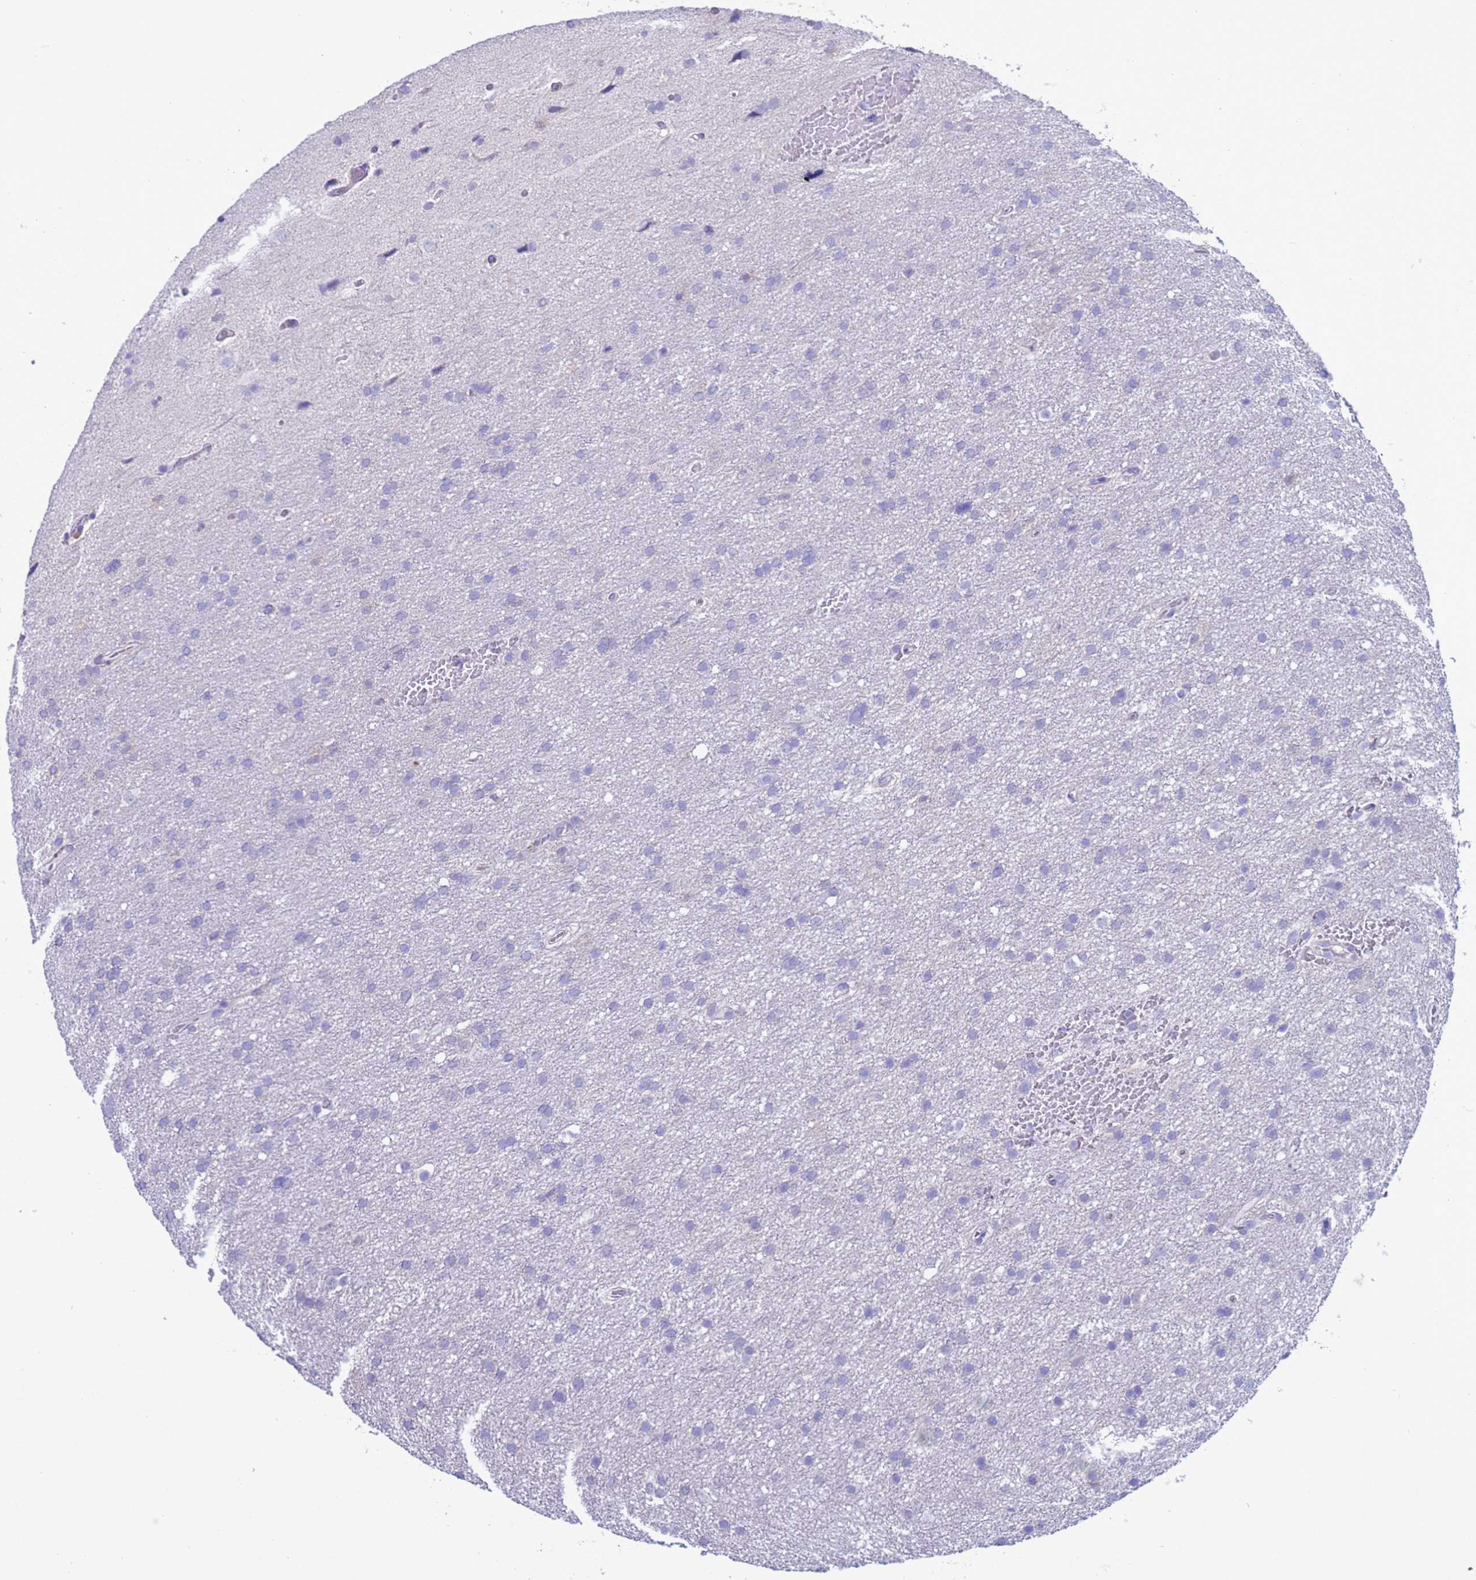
{"staining": {"intensity": "negative", "quantity": "none", "location": "none"}, "tissue": "glioma", "cell_type": "Tumor cells", "image_type": "cancer", "snomed": [{"axis": "morphology", "description": "Glioma, malignant, High grade"}, {"axis": "topography", "description": "Cerebral cortex"}], "caption": "Histopathology image shows no protein positivity in tumor cells of malignant high-grade glioma tissue.", "gene": "GSTM1", "patient": {"sex": "female", "age": 36}}